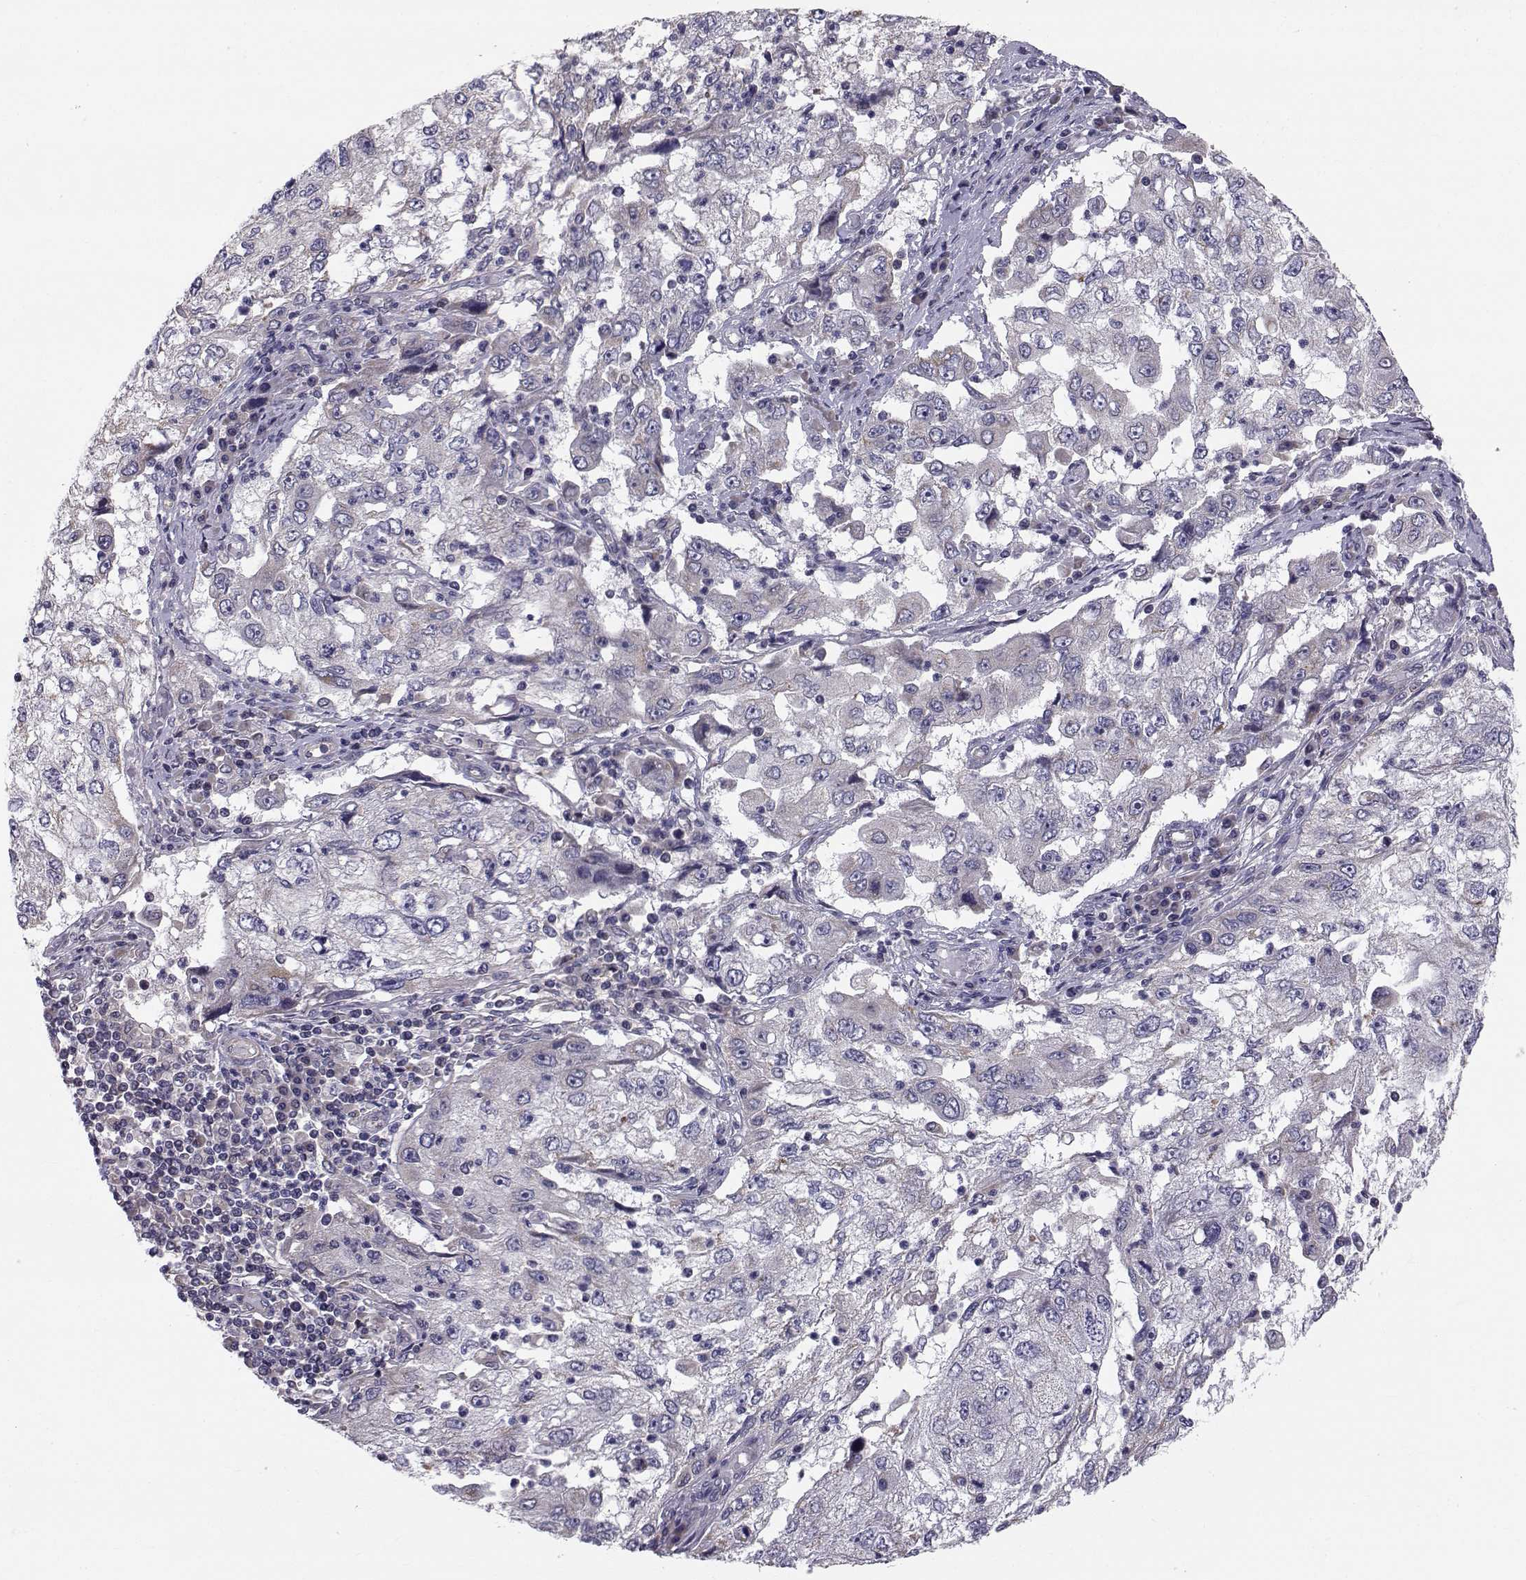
{"staining": {"intensity": "negative", "quantity": "none", "location": "none"}, "tissue": "cervical cancer", "cell_type": "Tumor cells", "image_type": "cancer", "snomed": [{"axis": "morphology", "description": "Squamous cell carcinoma, NOS"}, {"axis": "topography", "description": "Cervix"}], "caption": "Histopathology image shows no protein positivity in tumor cells of squamous cell carcinoma (cervical) tissue. (DAB IHC visualized using brightfield microscopy, high magnification).", "gene": "PEX5L", "patient": {"sex": "female", "age": 36}}